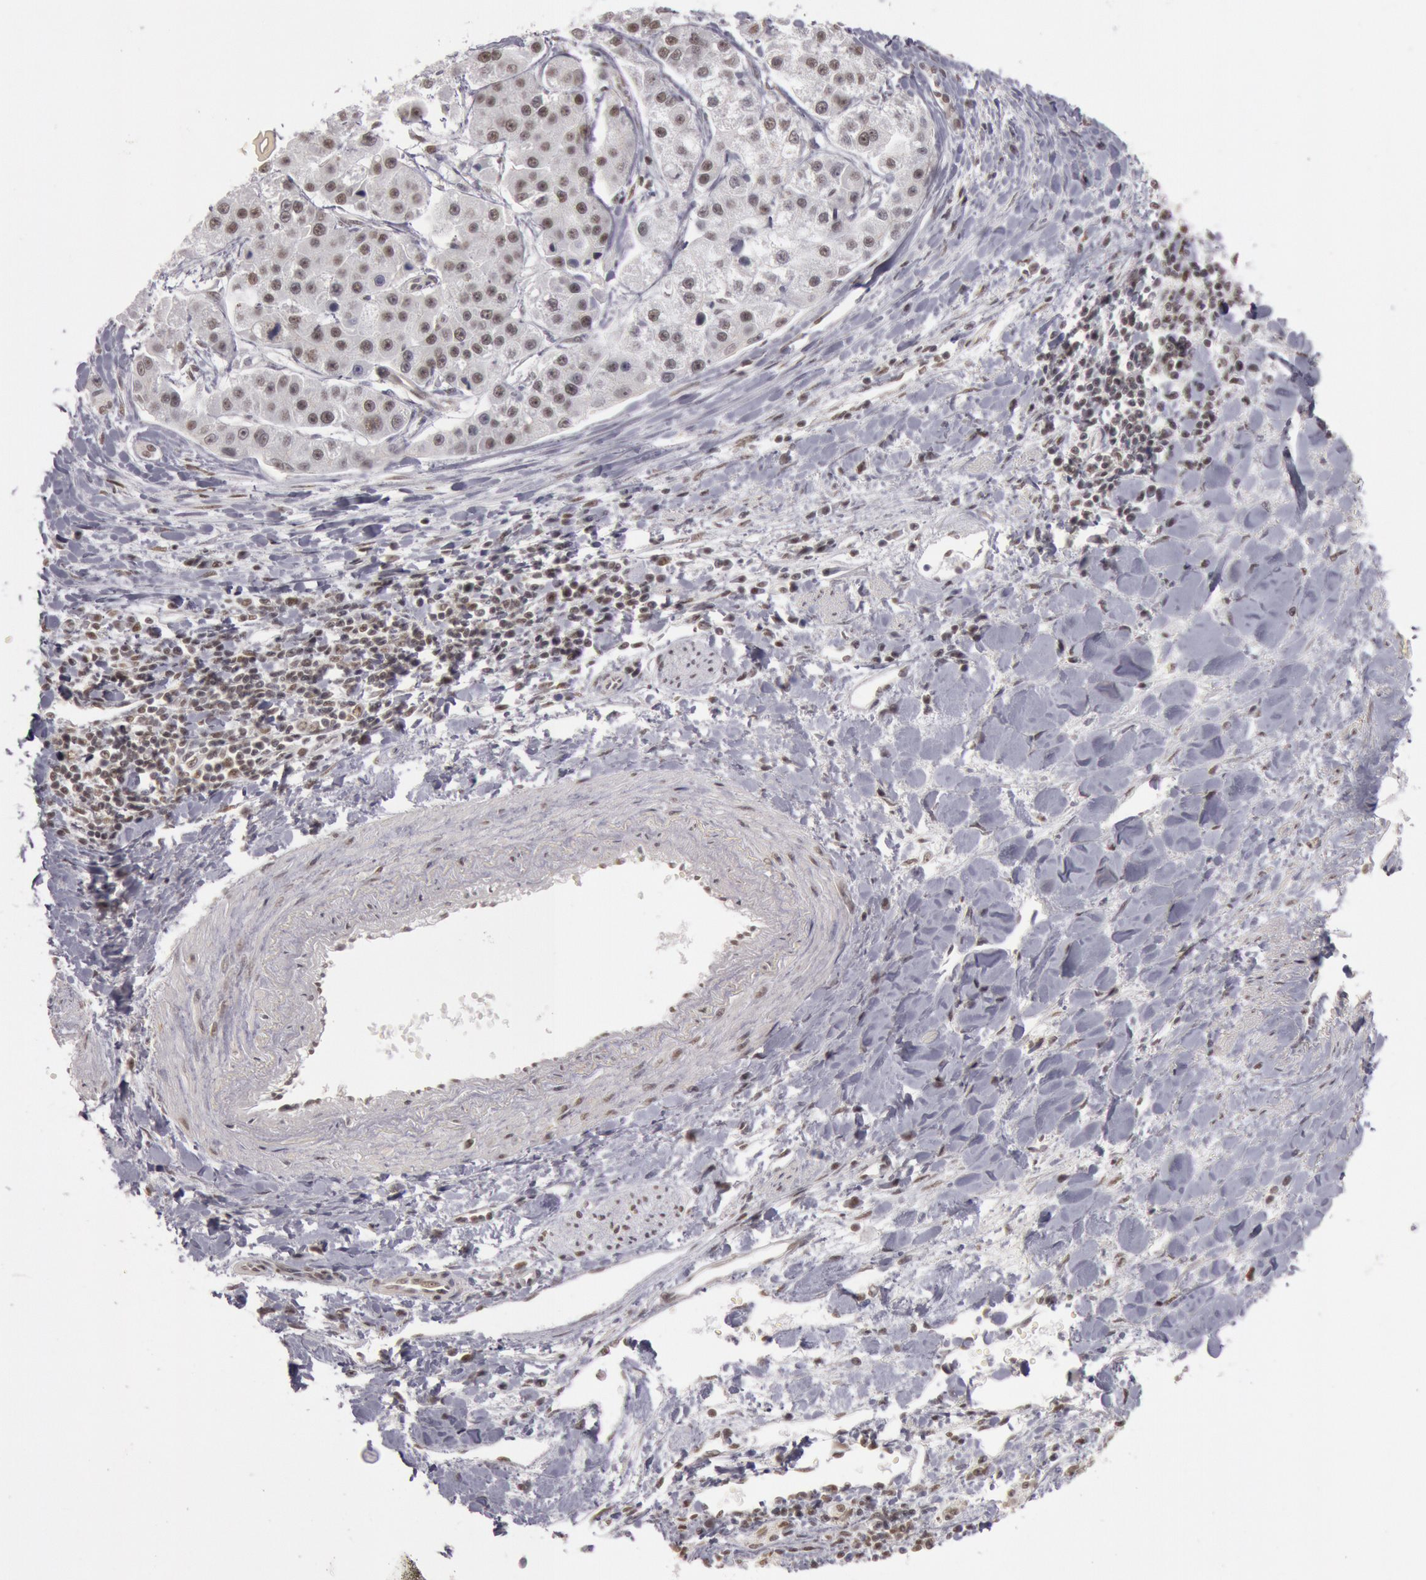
{"staining": {"intensity": "moderate", "quantity": "25%-75%", "location": "nuclear"}, "tissue": "liver cancer", "cell_type": "Tumor cells", "image_type": "cancer", "snomed": [{"axis": "morphology", "description": "Carcinoma, Hepatocellular, NOS"}, {"axis": "topography", "description": "Liver"}], "caption": "Immunohistochemistry (IHC) image of liver cancer stained for a protein (brown), which reveals medium levels of moderate nuclear expression in approximately 25%-75% of tumor cells.", "gene": "ESS2", "patient": {"sex": "female", "age": 85}}